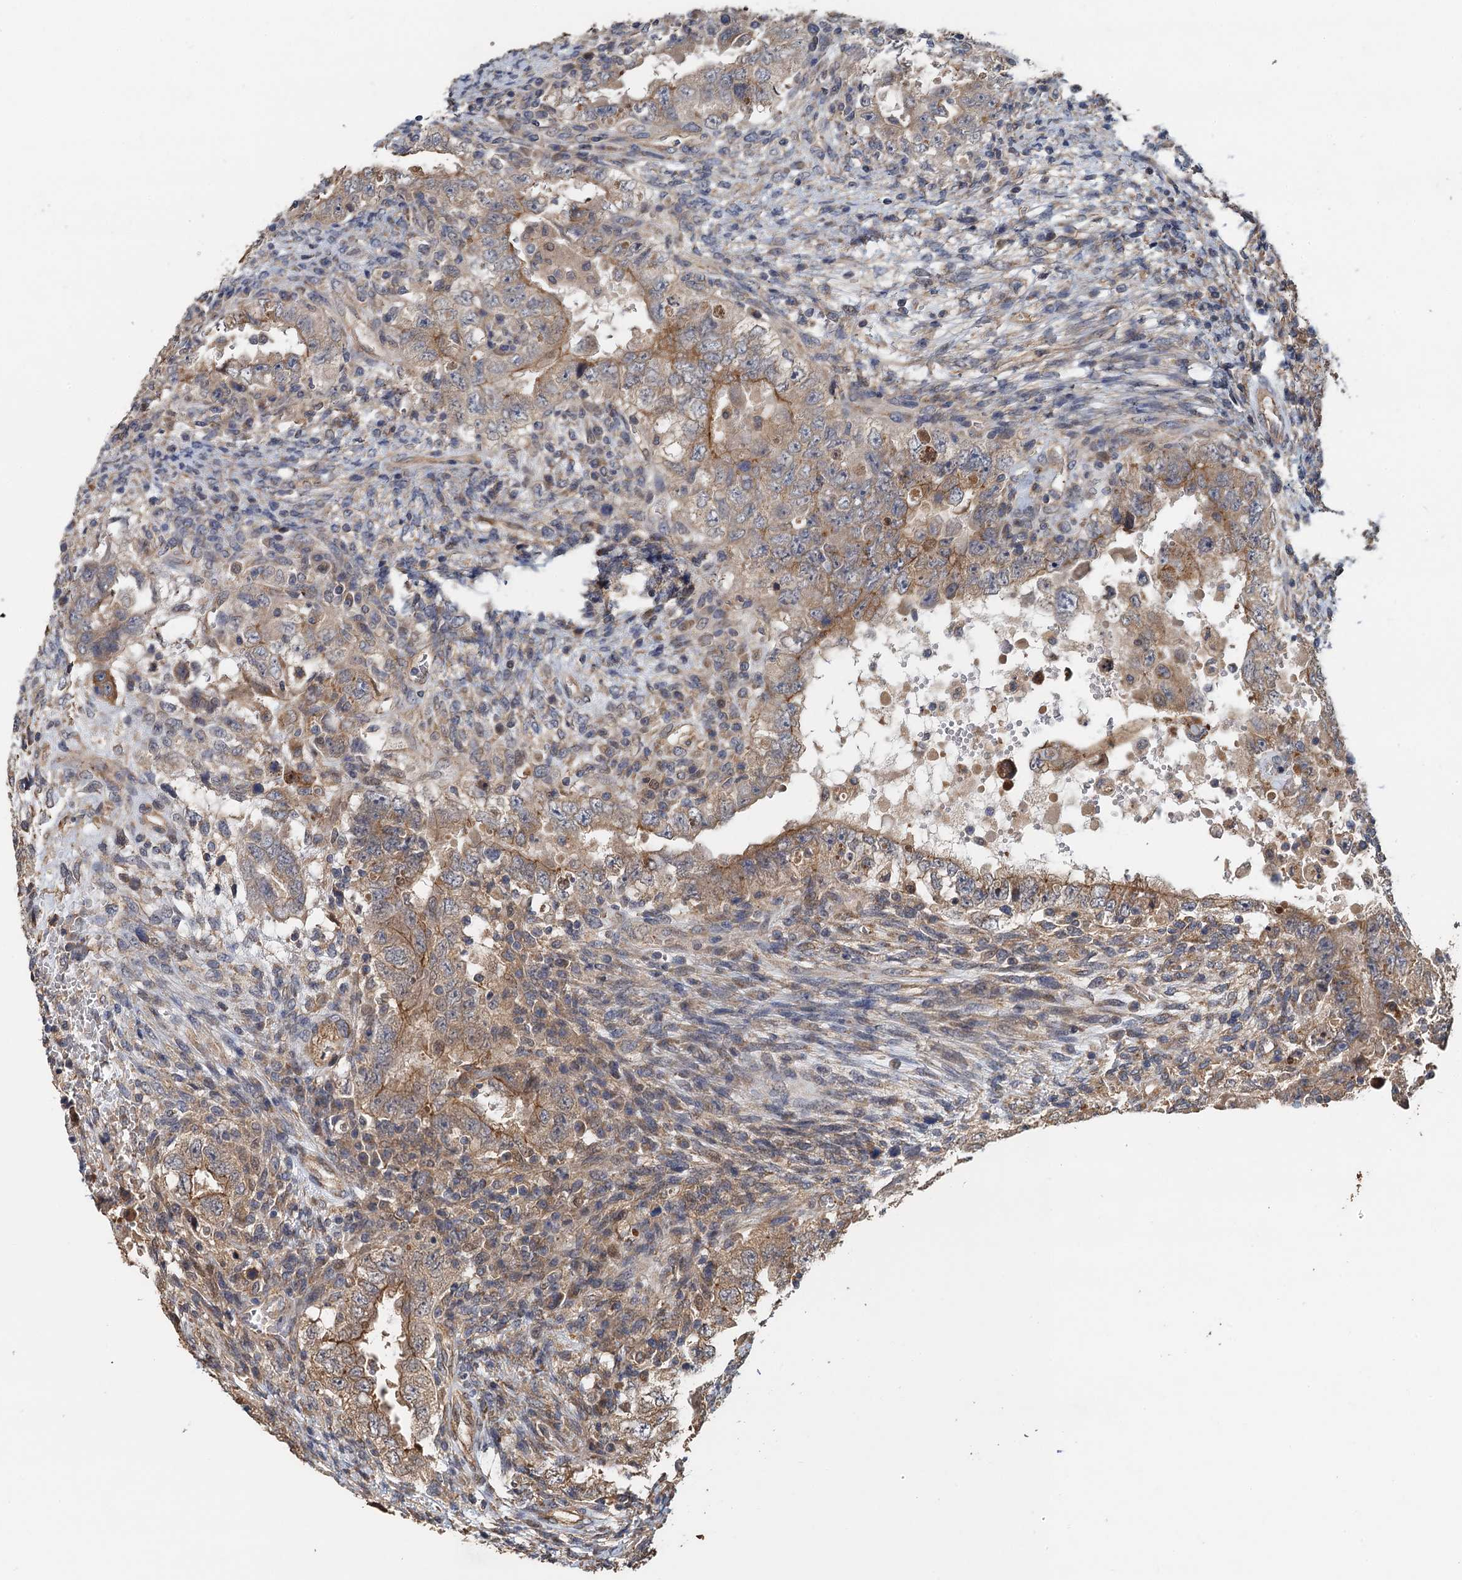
{"staining": {"intensity": "weak", "quantity": "25%-75%", "location": "cytoplasmic/membranous"}, "tissue": "testis cancer", "cell_type": "Tumor cells", "image_type": "cancer", "snomed": [{"axis": "morphology", "description": "Carcinoma, Embryonal, NOS"}, {"axis": "topography", "description": "Testis"}], "caption": "Immunohistochemistry (DAB) staining of human testis cancer shows weak cytoplasmic/membranous protein staining in approximately 25%-75% of tumor cells.", "gene": "MEAK7", "patient": {"sex": "male", "age": 26}}